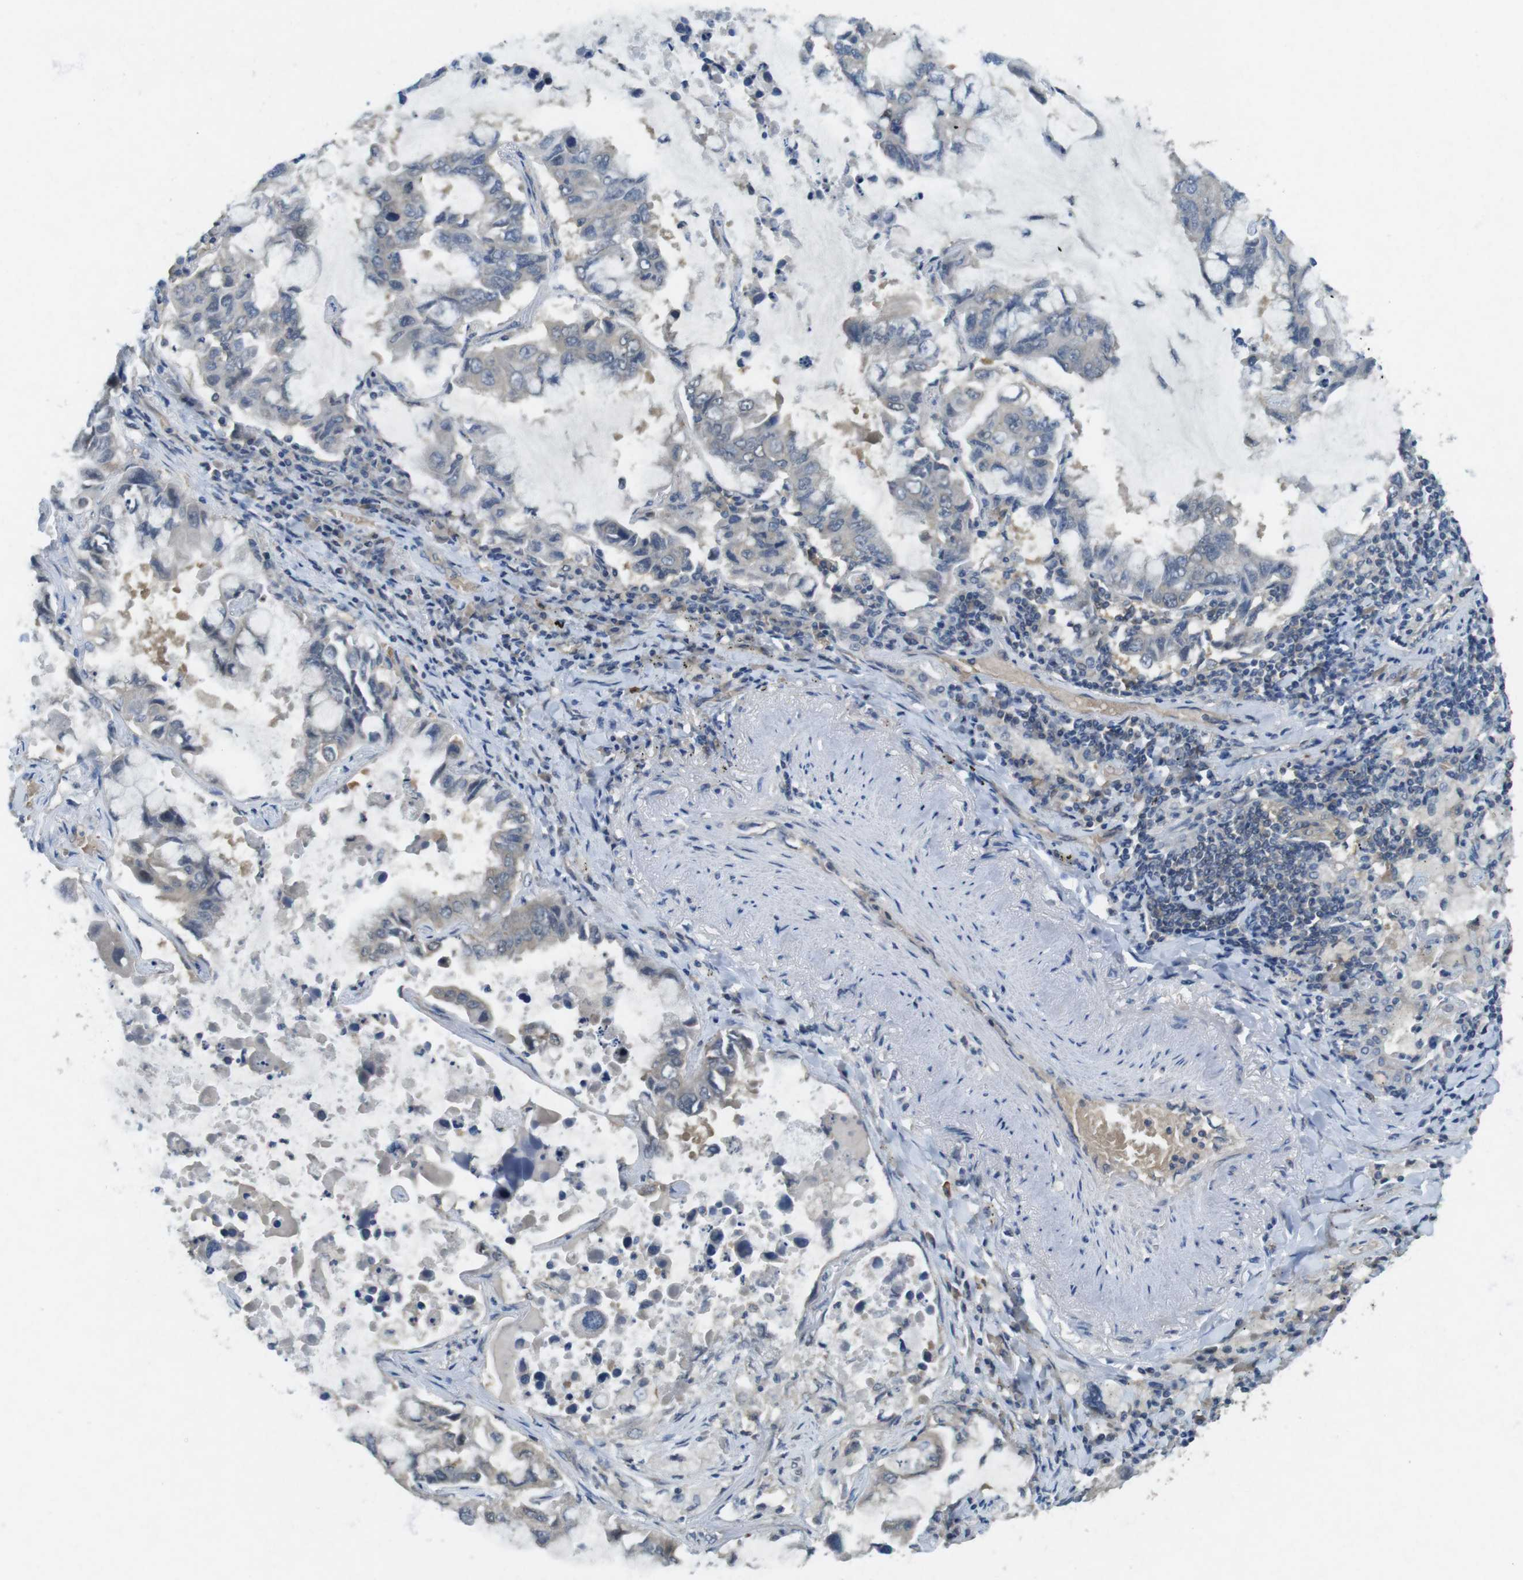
{"staining": {"intensity": "negative", "quantity": "none", "location": "none"}, "tissue": "lung cancer", "cell_type": "Tumor cells", "image_type": "cancer", "snomed": [{"axis": "morphology", "description": "Adenocarcinoma, NOS"}, {"axis": "topography", "description": "Lung"}], "caption": "Tumor cells are negative for protein expression in human adenocarcinoma (lung). (Stains: DAB (3,3'-diaminobenzidine) immunohistochemistry (IHC) with hematoxylin counter stain, Microscopy: brightfield microscopy at high magnification).", "gene": "SUGT1", "patient": {"sex": "male", "age": 64}}